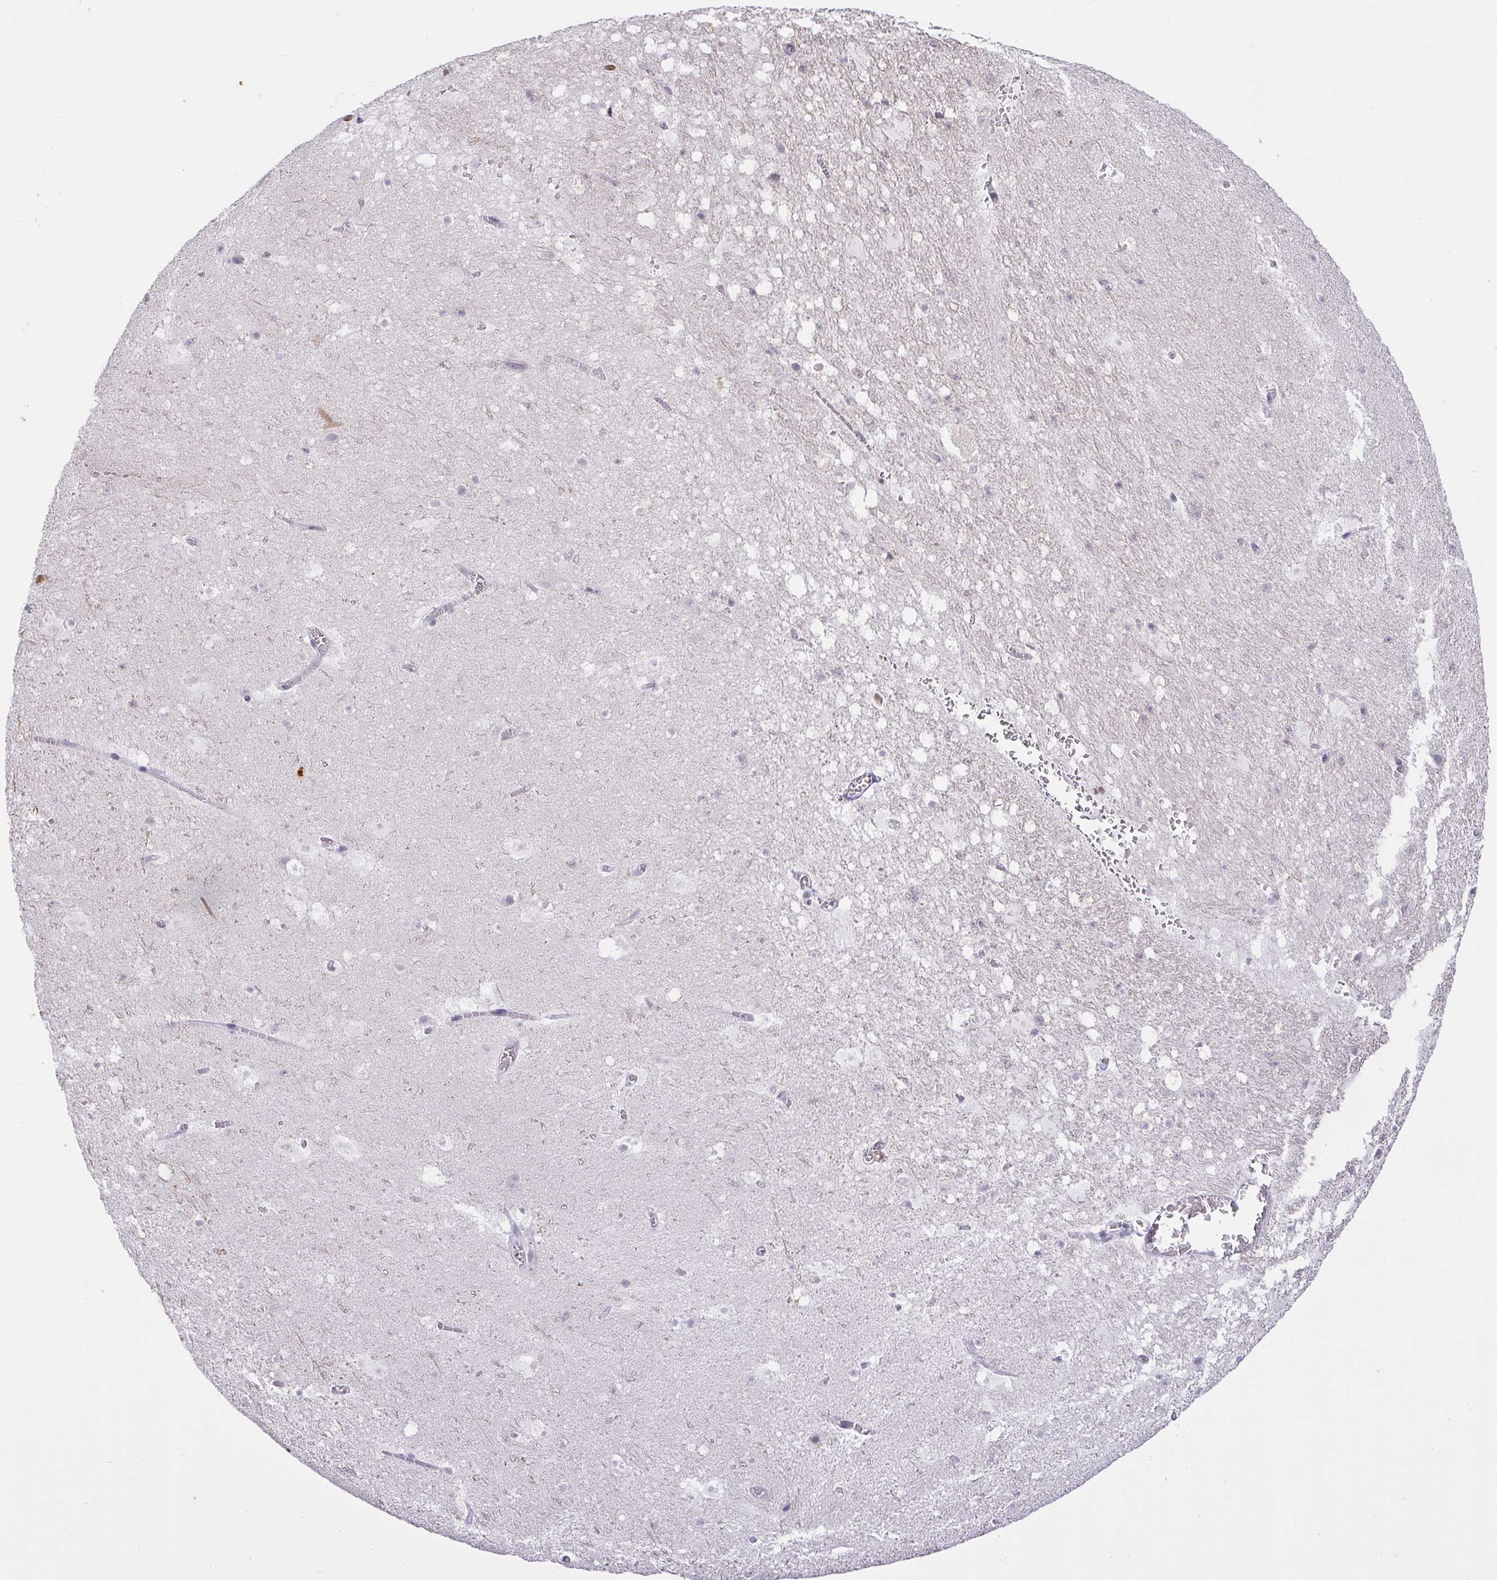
{"staining": {"intensity": "negative", "quantity": "none", "location": "none"}, "tissue": "hippocampus", "cell_type": "Glial cells", "image_type": "normal", "snomed": [{"axis": "morphology", "description": "Normal tissue, NOS"}, {"axis": "topography", "description": "Hippocampus"}], "caption": "Immunohistochemical staining of normal hippocampus exhibits no significant expression in glial cells.", "gene": "CACNA1S", "patient": {"sex": "female", "age": 42}}